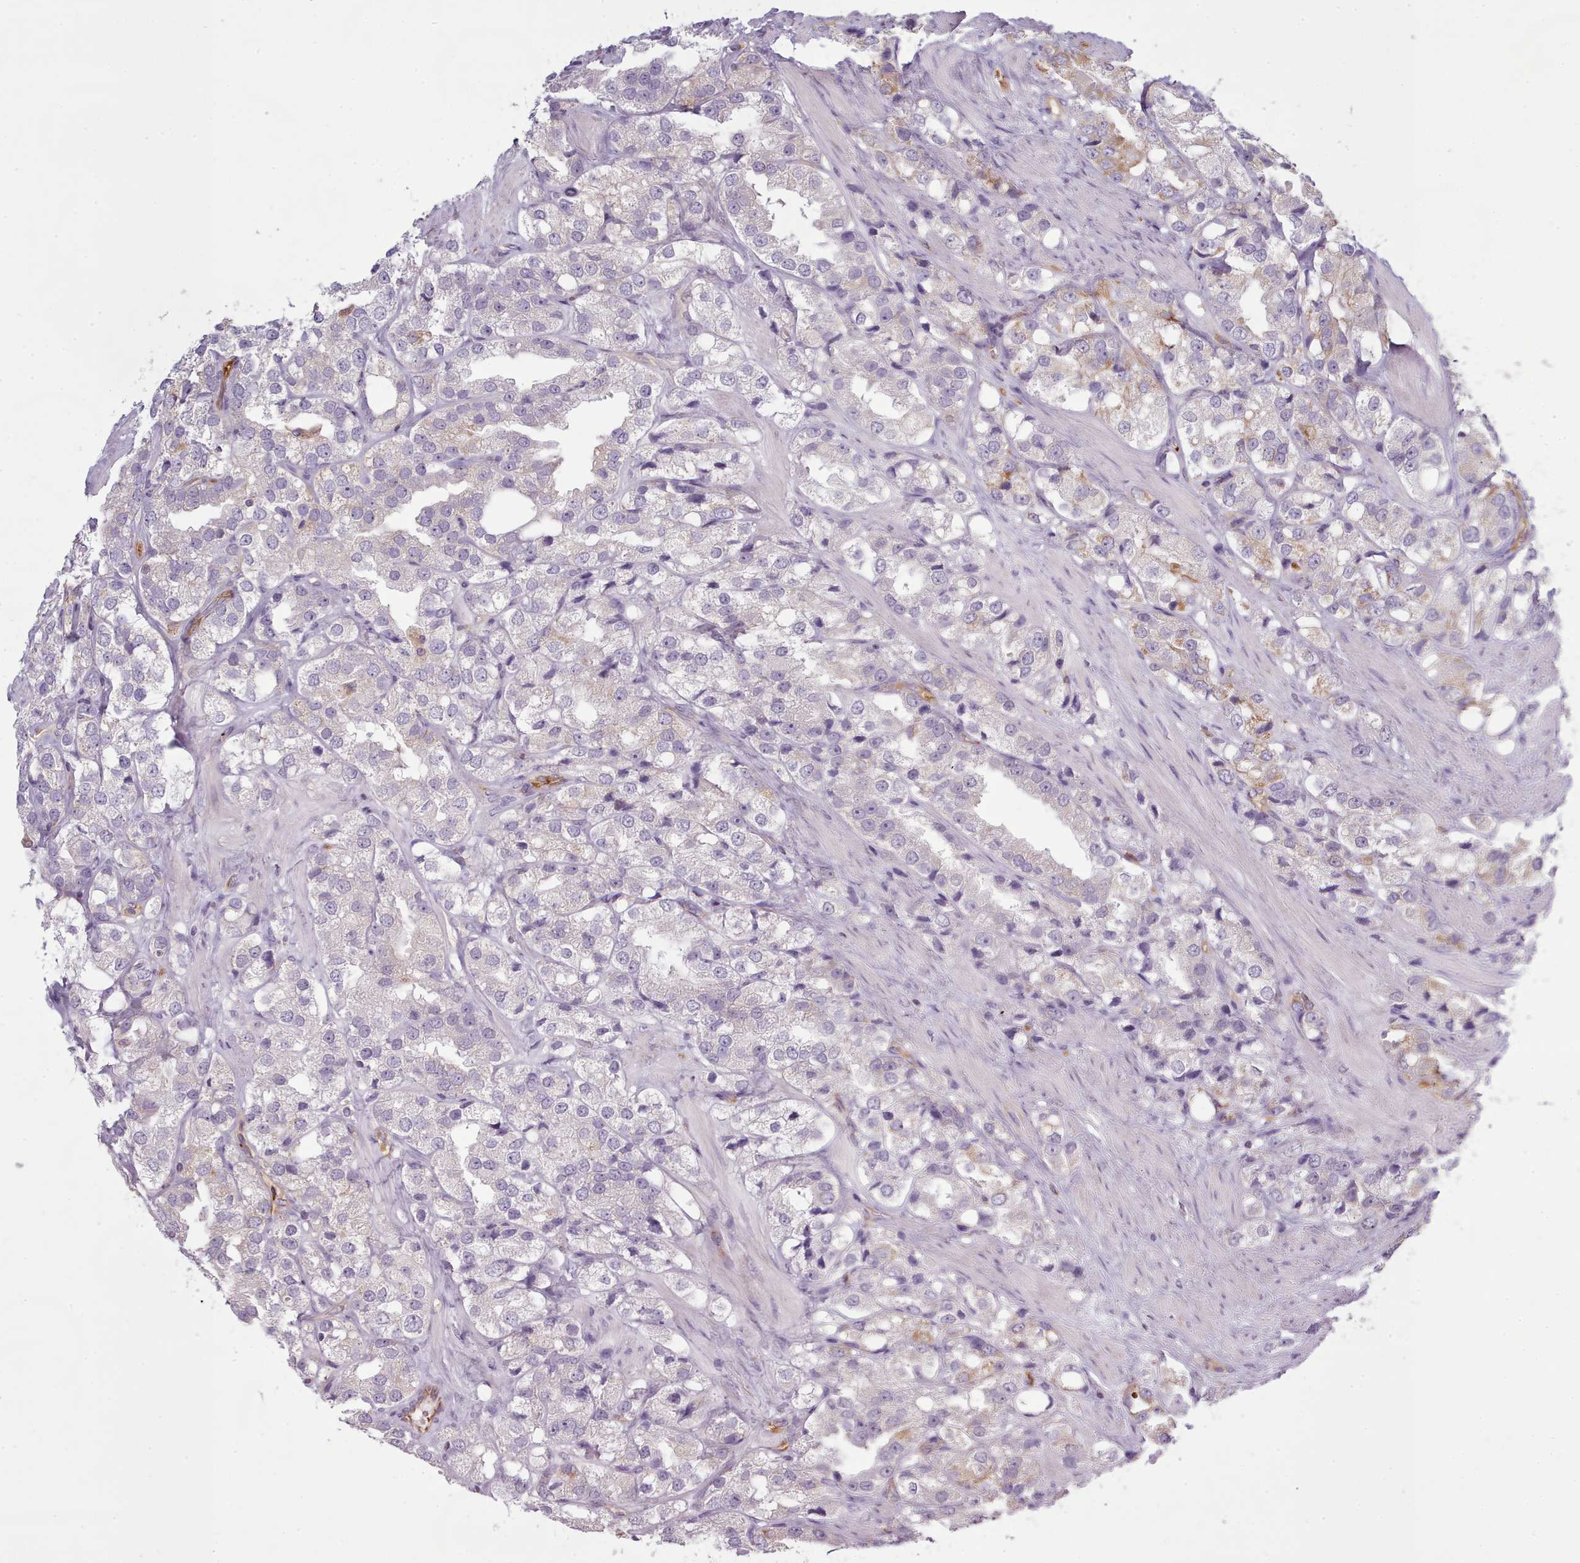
{"staining": {"intensity": "negative", "quantity": "none", "location": "none"}, "tissue": "prostate cancer", "cell_type": "Tumor cells", "image_type": "cancer", "snomed": [{"axis": "morphology", "description": "Adenocarcinoma, NOS"}, {"axis": "topography", "description": "Prostate"}], "caption": "Tumor cells are negative for protein expression in human prostate cancer.", "gene": "NDST2", "patient": {"sex": "male", "age": 79}}